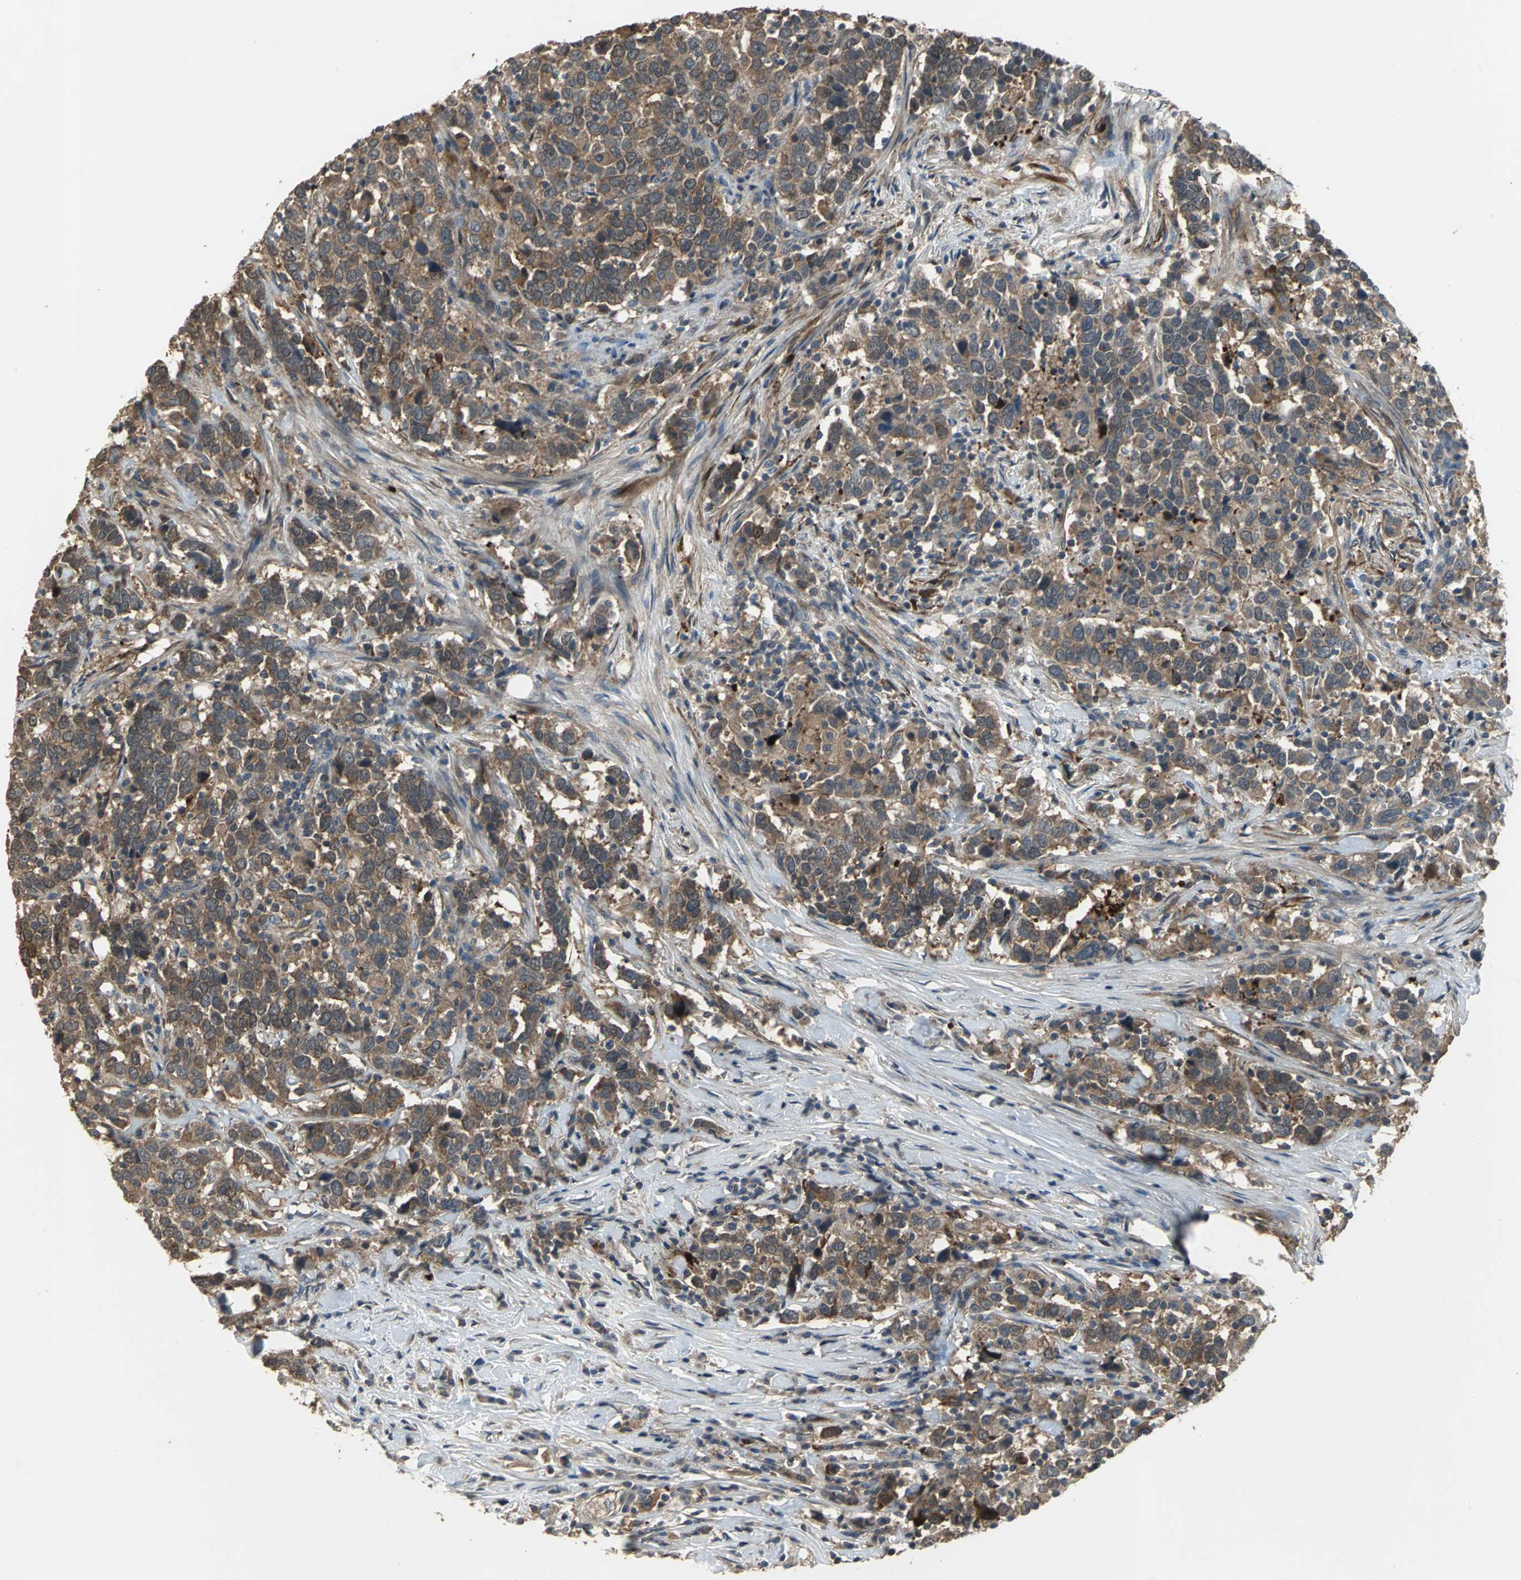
{"staining": {"intensity": "moderate", "quantity": ">75%", "location": "cytoplasmic/membranous"}, "tissue": "urothelial cancer", "cell_type": "Tumor cells", "image_type": "cancer", "snomed": [{"axis": "morphology", "description": "Urothelial carcinoma, High grade"}, {"axis": "topography", "description": "Urinary bladder"}], "caption": "This micrograph exhibits urothelial cancer stained with immunohistochemistry (IHC) to label a protein in brown. The cytoplasmic/membranous of tumor cells show moderate positivity for the protein. Nuclei are counter-stained blue.", "gene": "MET", "patient": {"sex": "male", "age": 61}}